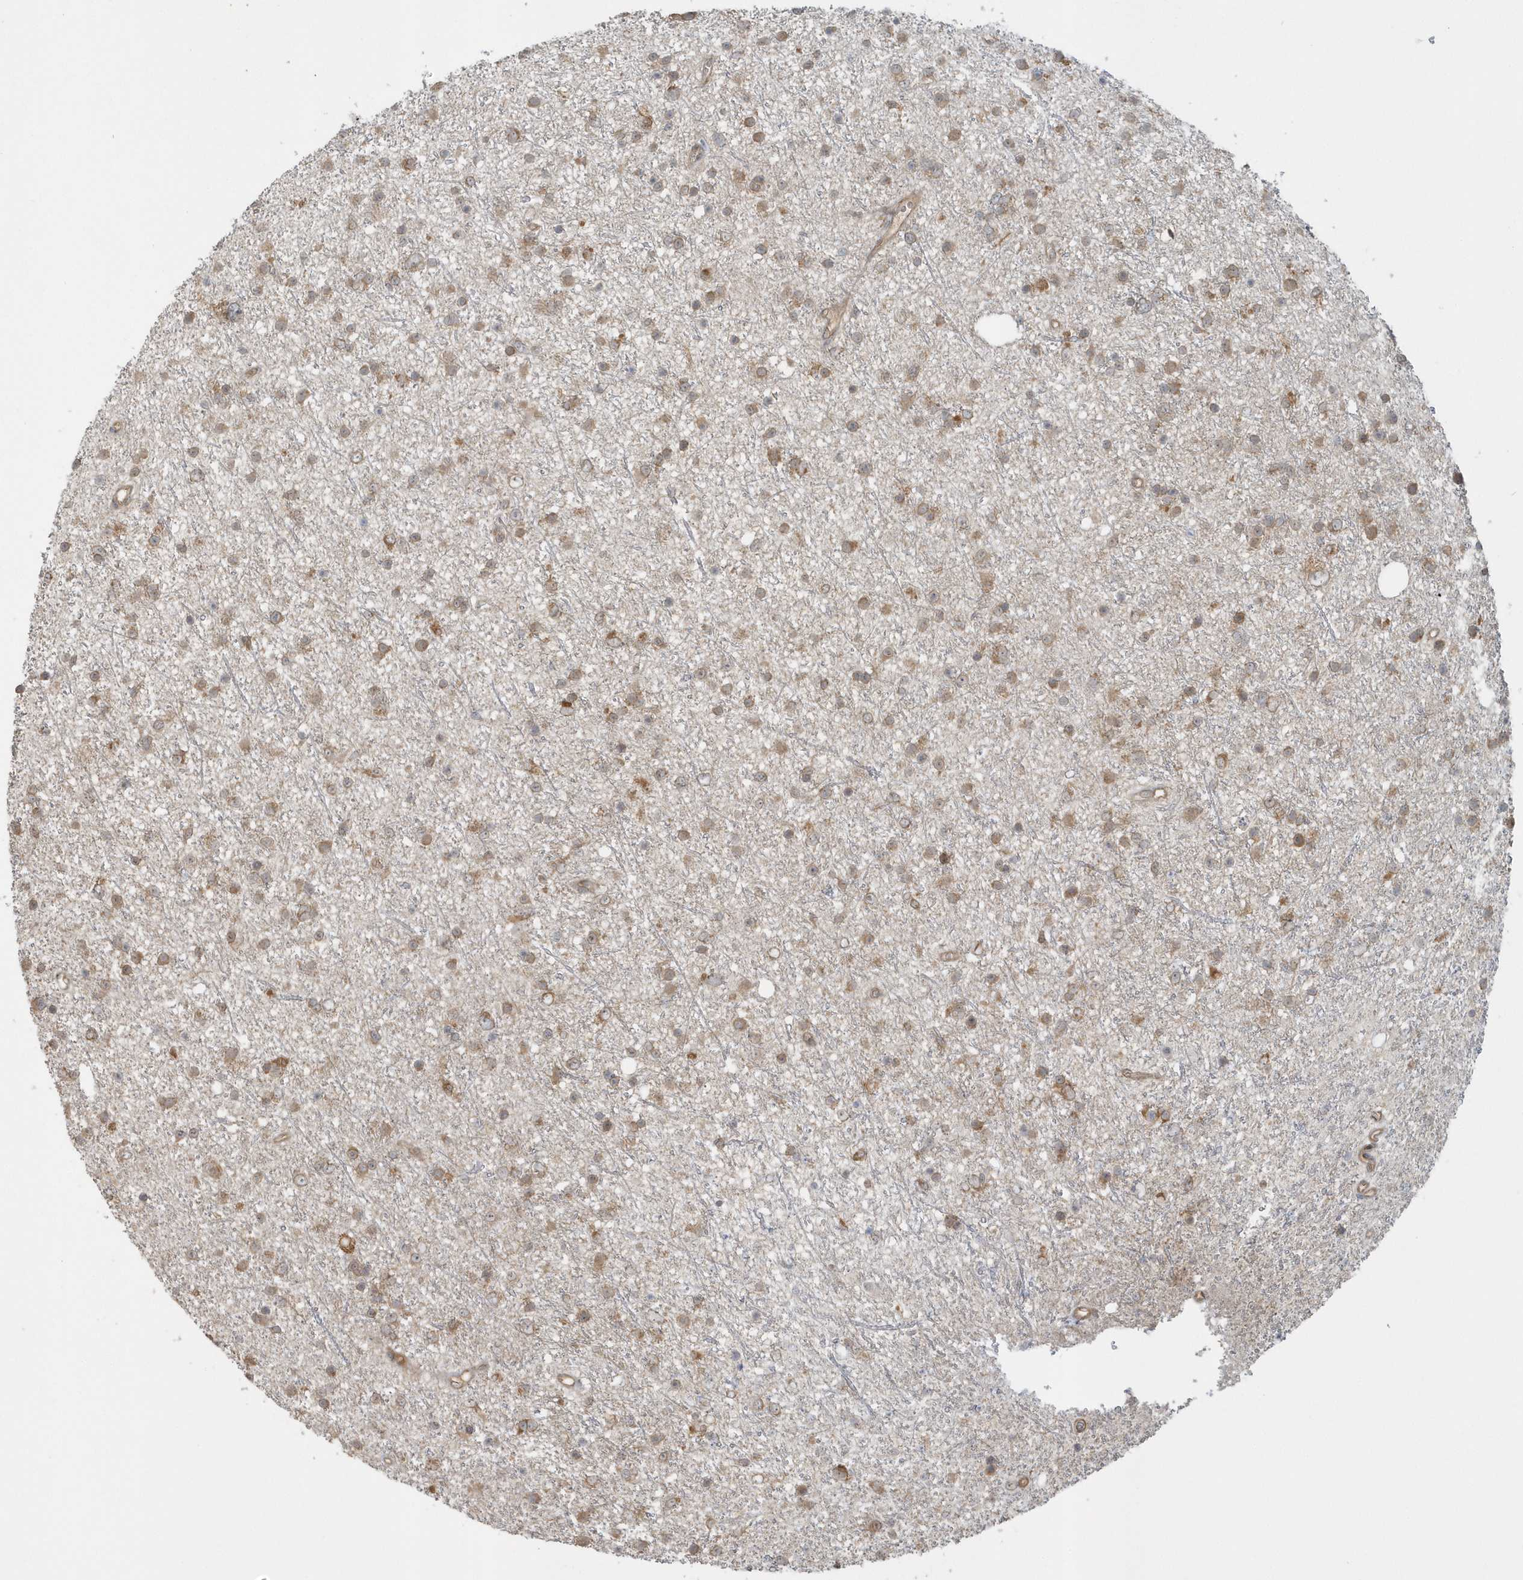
{"staining": {"intensity": "moderate", "quantity": ">75%", "location": "cytoplasmic/membranous"}, "tissue": "glioma", "cell_type": "Tumor cells", "image_type": "cancer", "snomed": [{"axis": "morphology", "description": "Glioma, malignant, Low grade"}, {"axis": "topography", "description": "Cerebral cortex"}], "caption": "A micrograph of low-grade glioma (malignant) stained for a protein reveals moderate cytoplasmic/membranous brown staining in tumor cells.", "gene": "STIM2", "patient": {"sex": "female", "age": 39}}